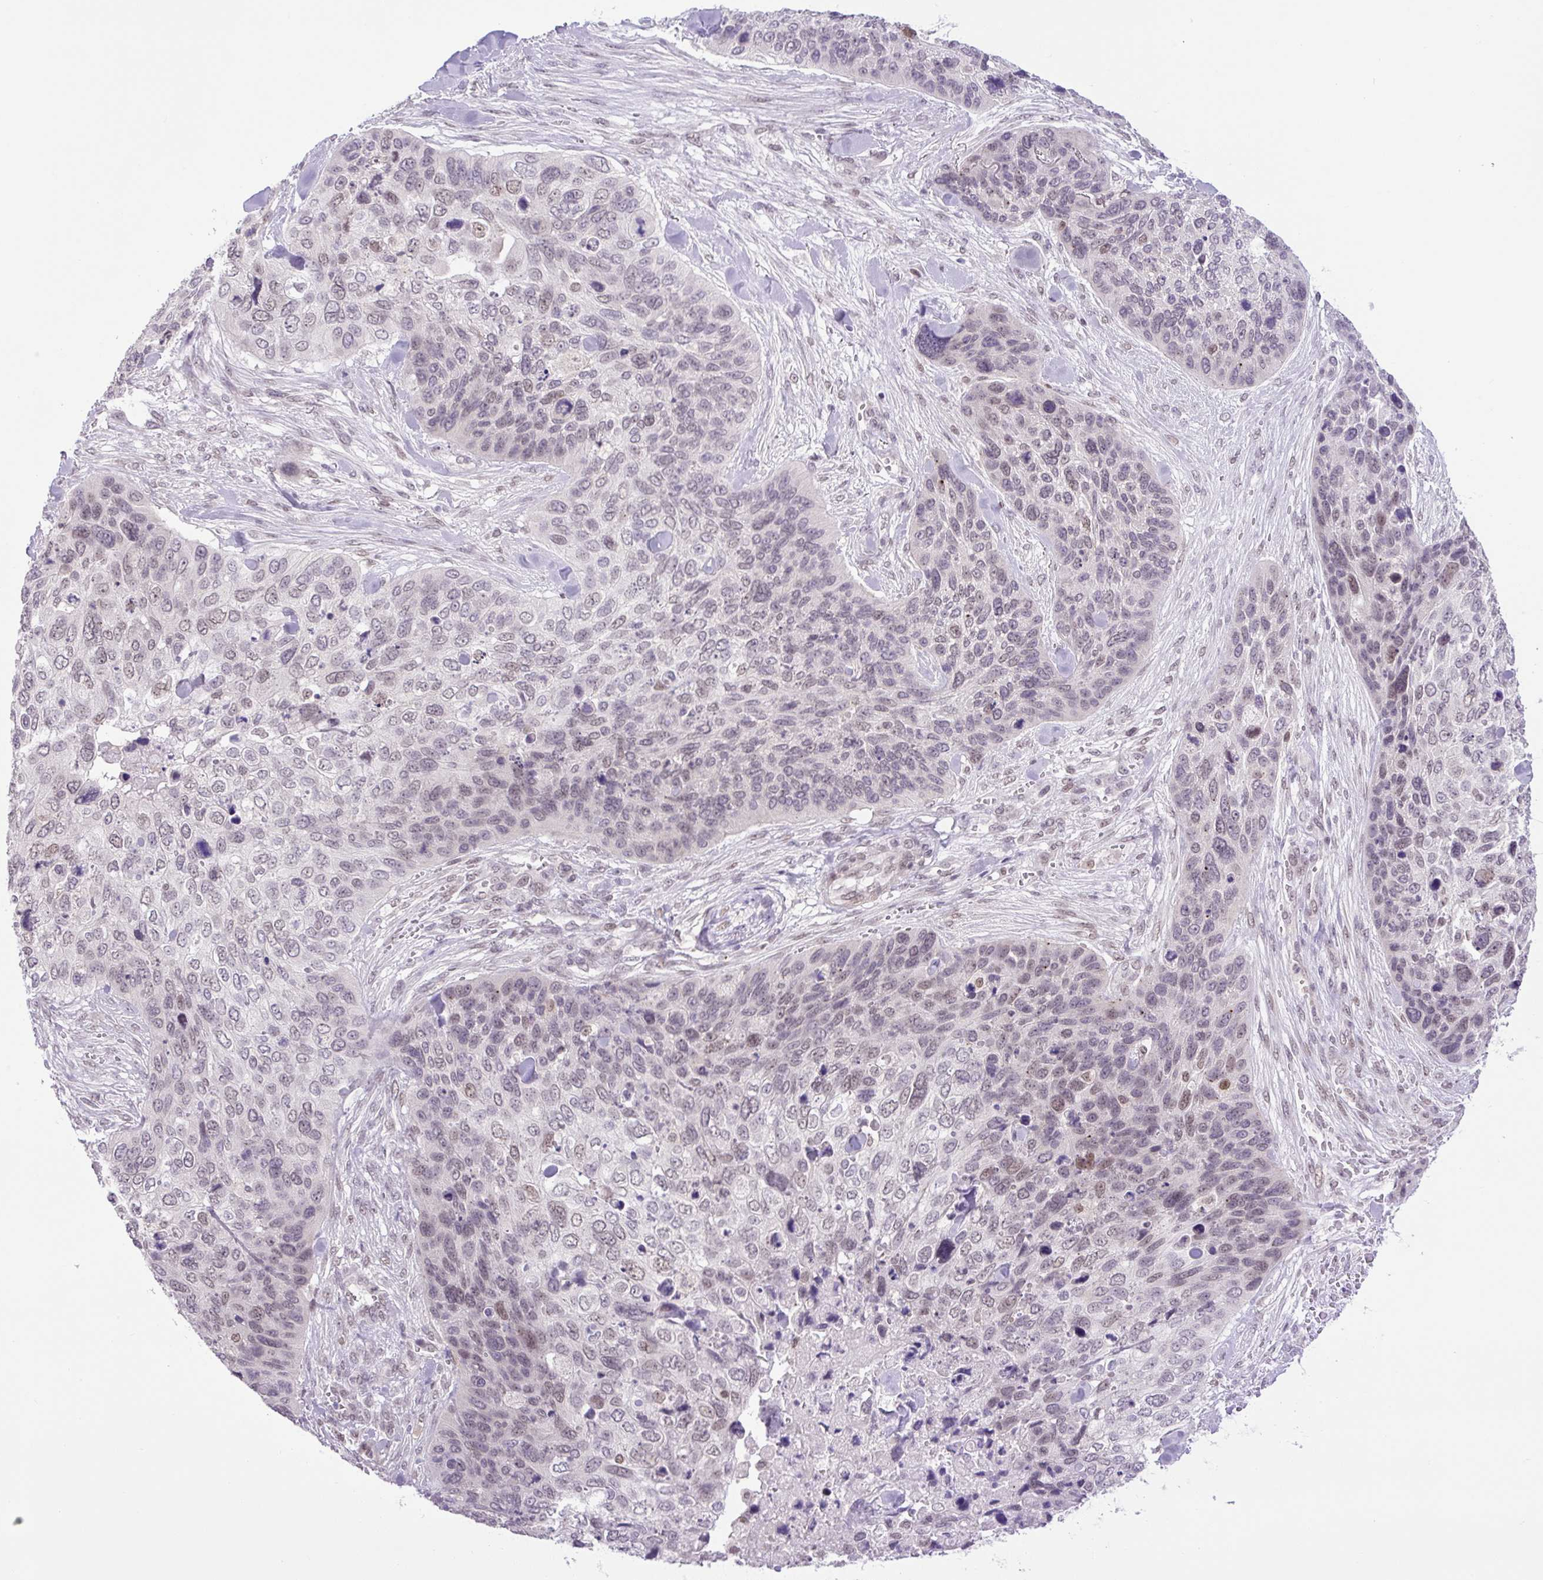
{"staining": {"intensity": "moderate", "quantity": "25%-75%", "location": "nuclear"}, "tissue": "skin cancer", "cell_type": "Tumor cells", "image_type": "cancer", "snomed": [{"axis": "morphology", "description": "Basal cell carcinoma"}, {"axis": "topography", "description": "Skin"}], "caption": "Human skin basal cell carcinoma stained for a protein (brown) displays moderate nuclear positive positivity in approximately 25%-75% of tumor cells.", "gene": "KPNA1", "patient": {"sex": "female", "age": 74}}